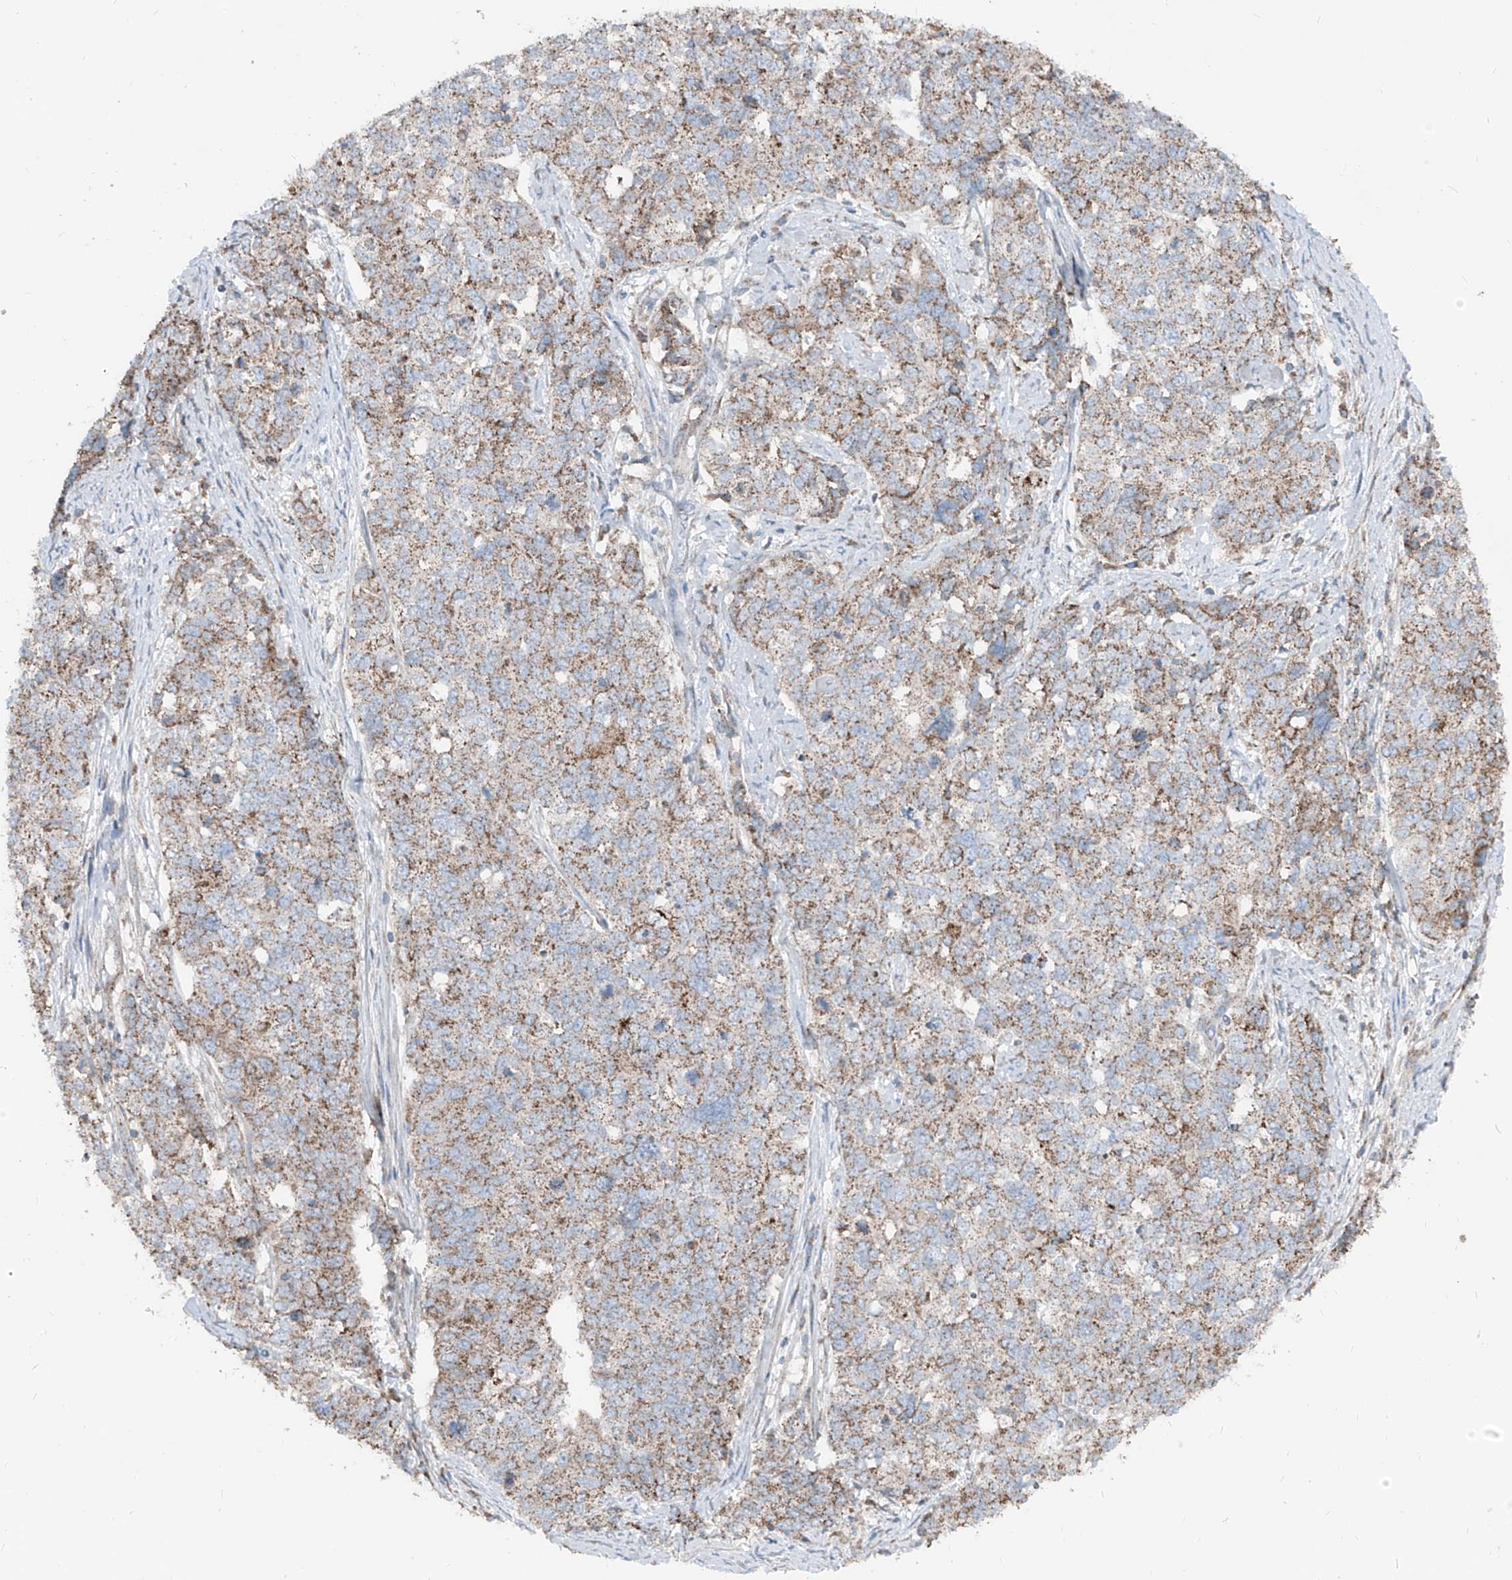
{"staining": {"intensity": "moderate", "quantity": "25%-75%", "location": "cytoplasmic/membranous"}, "tissue": "cervical cancer", "cell_type": "Tumor cells", "image_type": "cancer", "snomed": [{"axis": "morphology", "description": "Squamous cell carcinoma, NOS"}, {"axis": "topography", "description": "Cervix"}], "caption": "Moderate cytoplasmic/membranous staining for a protein is seen in about 25%-75% of tumor cells of squamous cell carcinoma (cervical) using immunohistochemistry.", "gene": "ABCD3", "patient": {"sex": "female", "age": 63}}